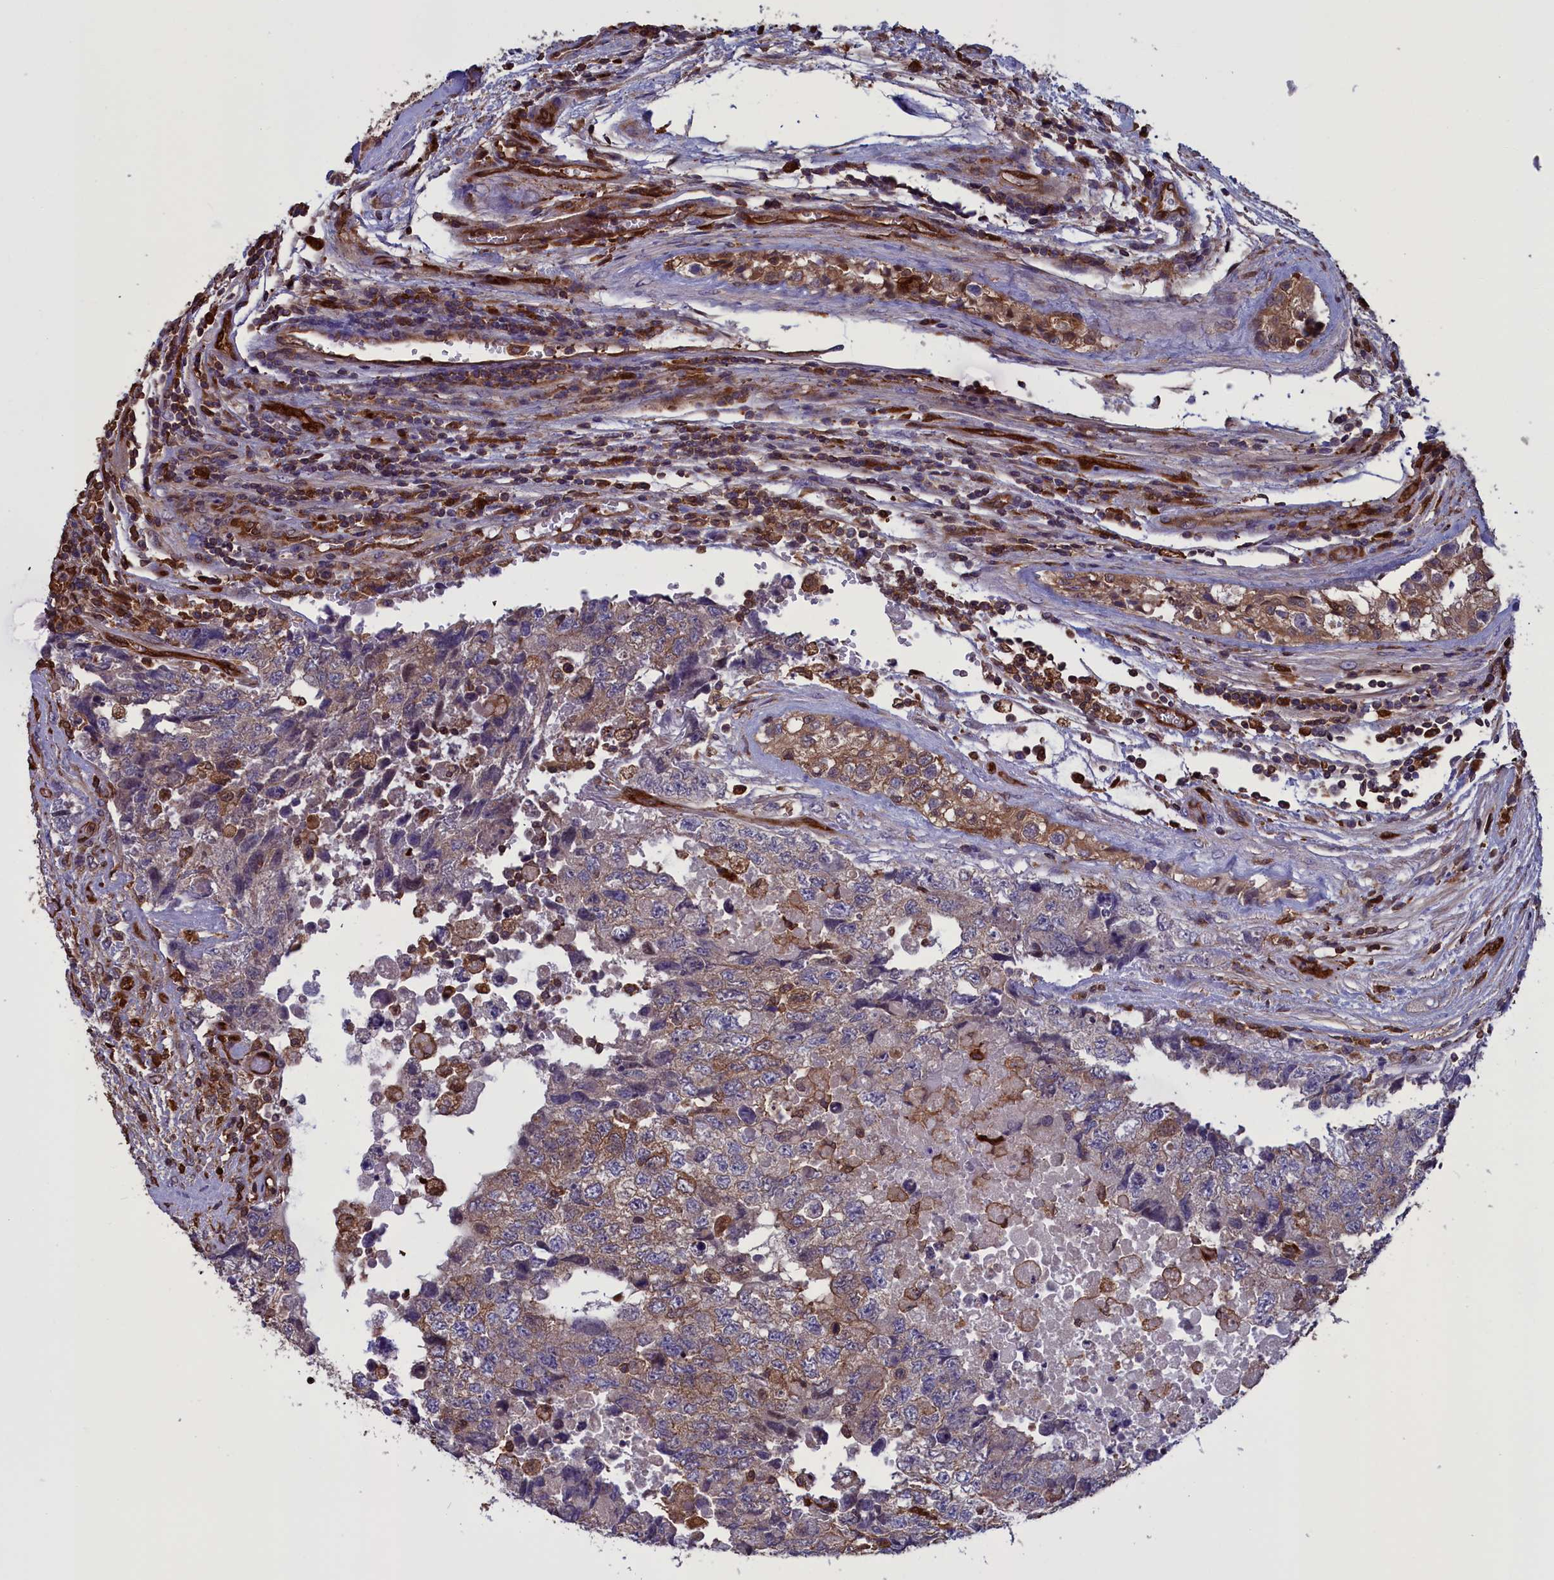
{"staining": {"intensity": "weak", "quantity": "25%-75%", "location": "cytoplasmic/membranous"}, "tissue": "testis cancer", "cell_type": "Tumor cells", "image_type": "cancer", "snomed": [{"axis": "morphology", "description": "Carcinoma, Embryonal, NOS"}, {"axis": "topography", "description": "Testis"}], "caption": "Human testis cancer stained with a brown dye exhibits weak cytoplasmic/membranous positive expression in approximately 25%-75% of tumor cells.", "gene": "ARHGAP18", "patient": {"sex": "male", "age": 36}}